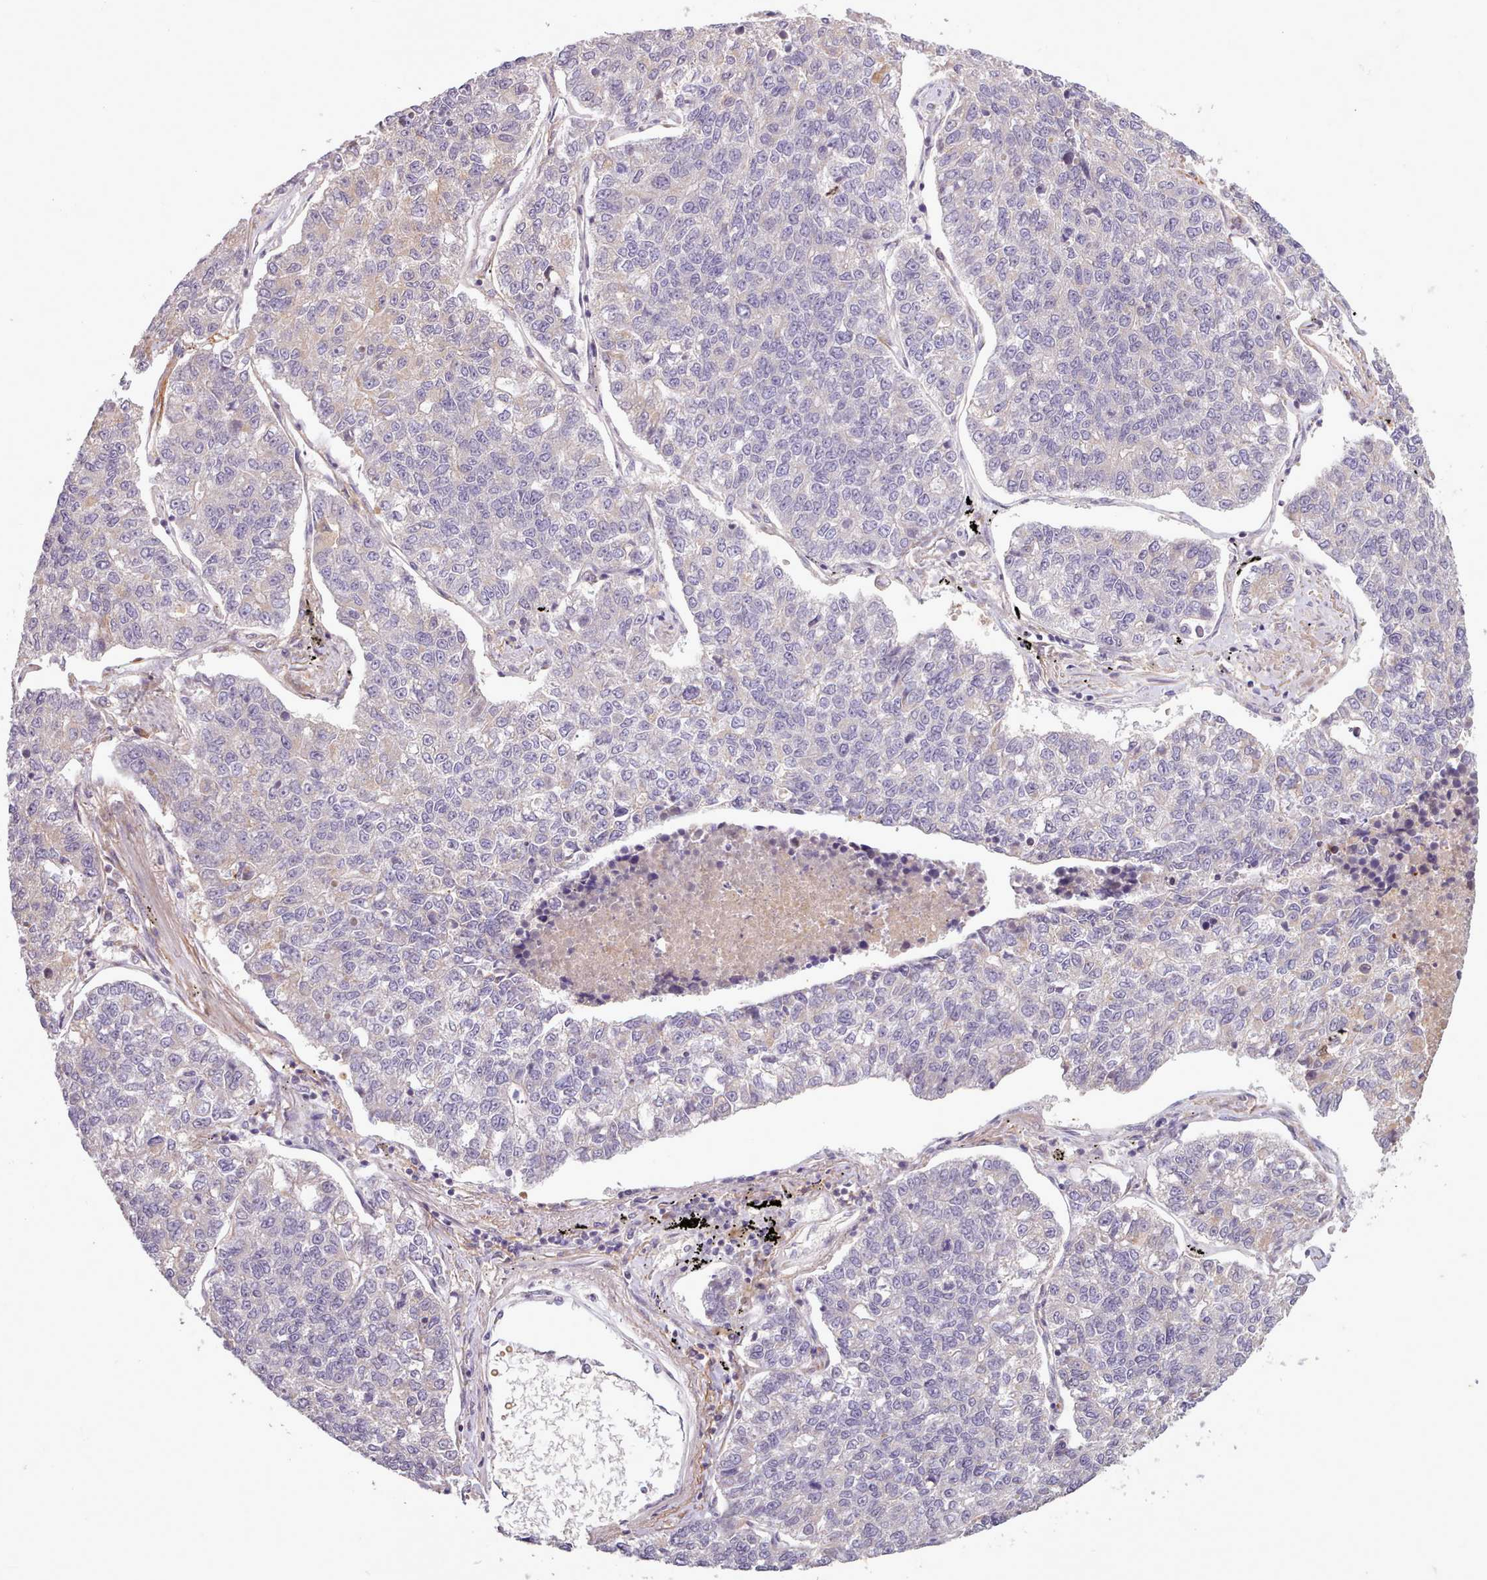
{"staining": {"intensity": "negative", "quantity": "none", "location": "none"}, "tissue": "lung cancer", "cell_type": "Tumor cells", "image_type": "cancer", "snomed": [{"axis": "morphology", "description": "Adenocarcinoma, NOS"}, {"axis": "topography", "description": "Lung"}], "caption": "IHC photomicrograph of human lung cancer (adenocarcinoma) stained for a protein (brown), which exhibits no expression in tumor cells. (Stains: DAB immunohistochemistry with hematoxylin counter stain, Microscopy: brightfield microscopy at high magnification).", "gene": "NMRK1", "patient": {"sex": "male", "age": 49}}